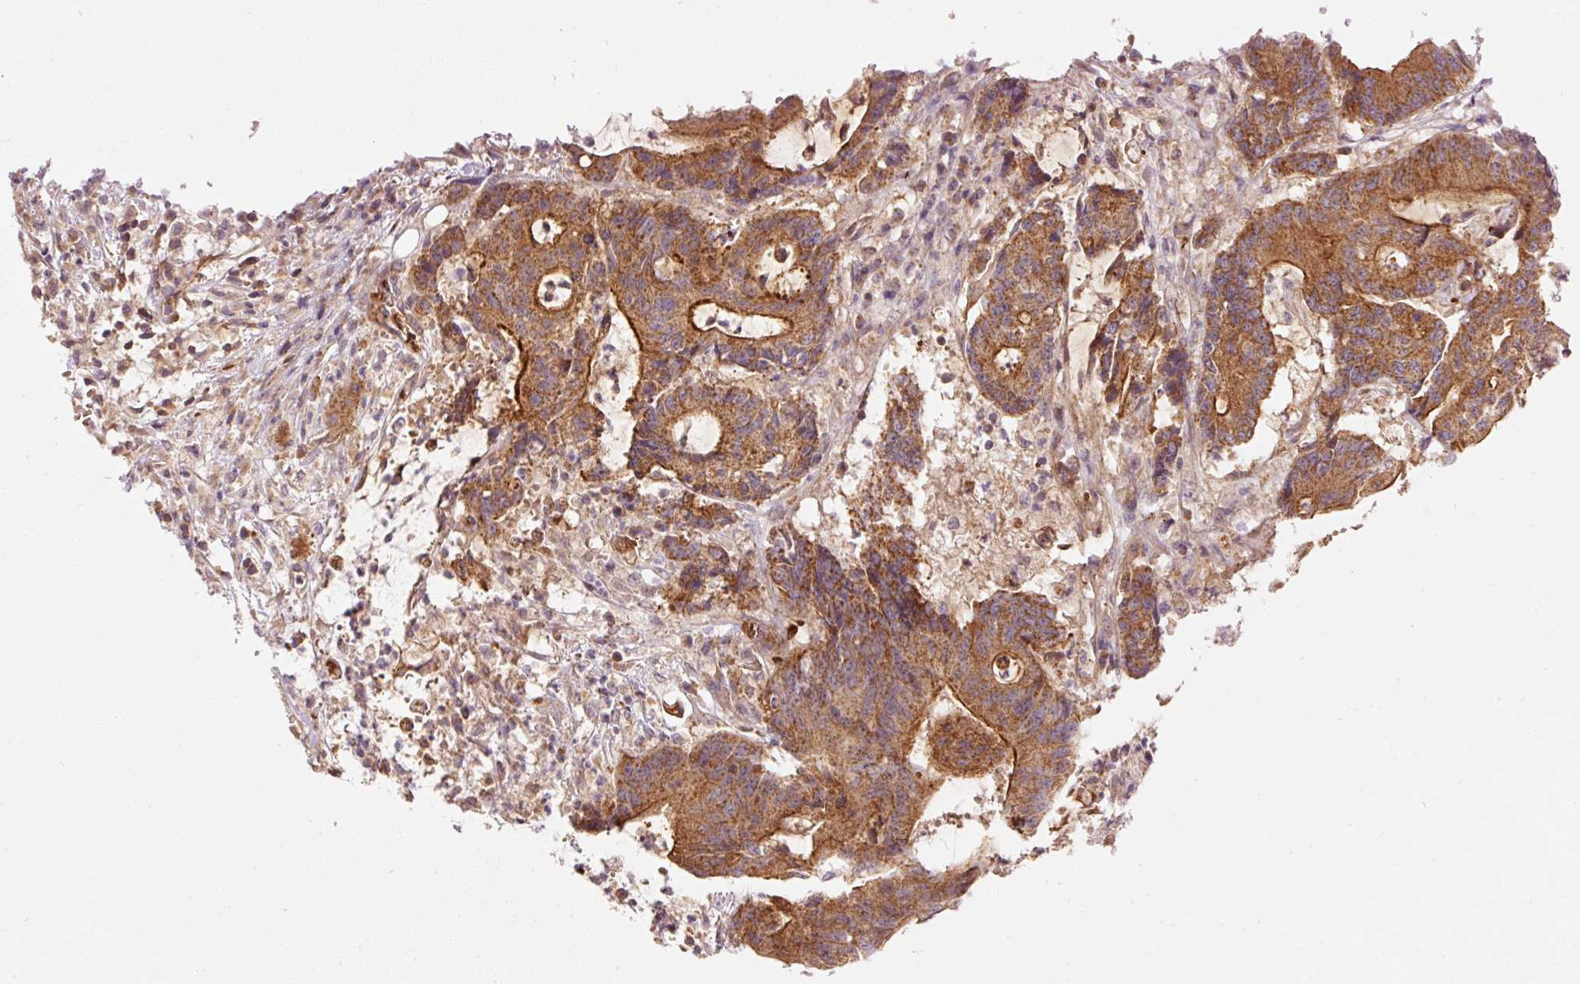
{"staining": {"intensity": "moderate", "quantity": ">75%", "location": "cytoplasmic/membranous"}, "tissue": "colorectal cancer", "cell_type": "Tumor cells", "image_type": "cancer", "snomed": [{"axis": "morphology", "description": "Adenocarcinoma, NOS"}, {"axis": "topography", "description": "Colon"}], "caption": "Human colorectal cancer stained with a brown dye displays moderate cytoplasmic/membranous positive expression in approximately >75% of tumor cells.", "gene": "ADCY4", "patient": {"sex": "female", "age": 84}}